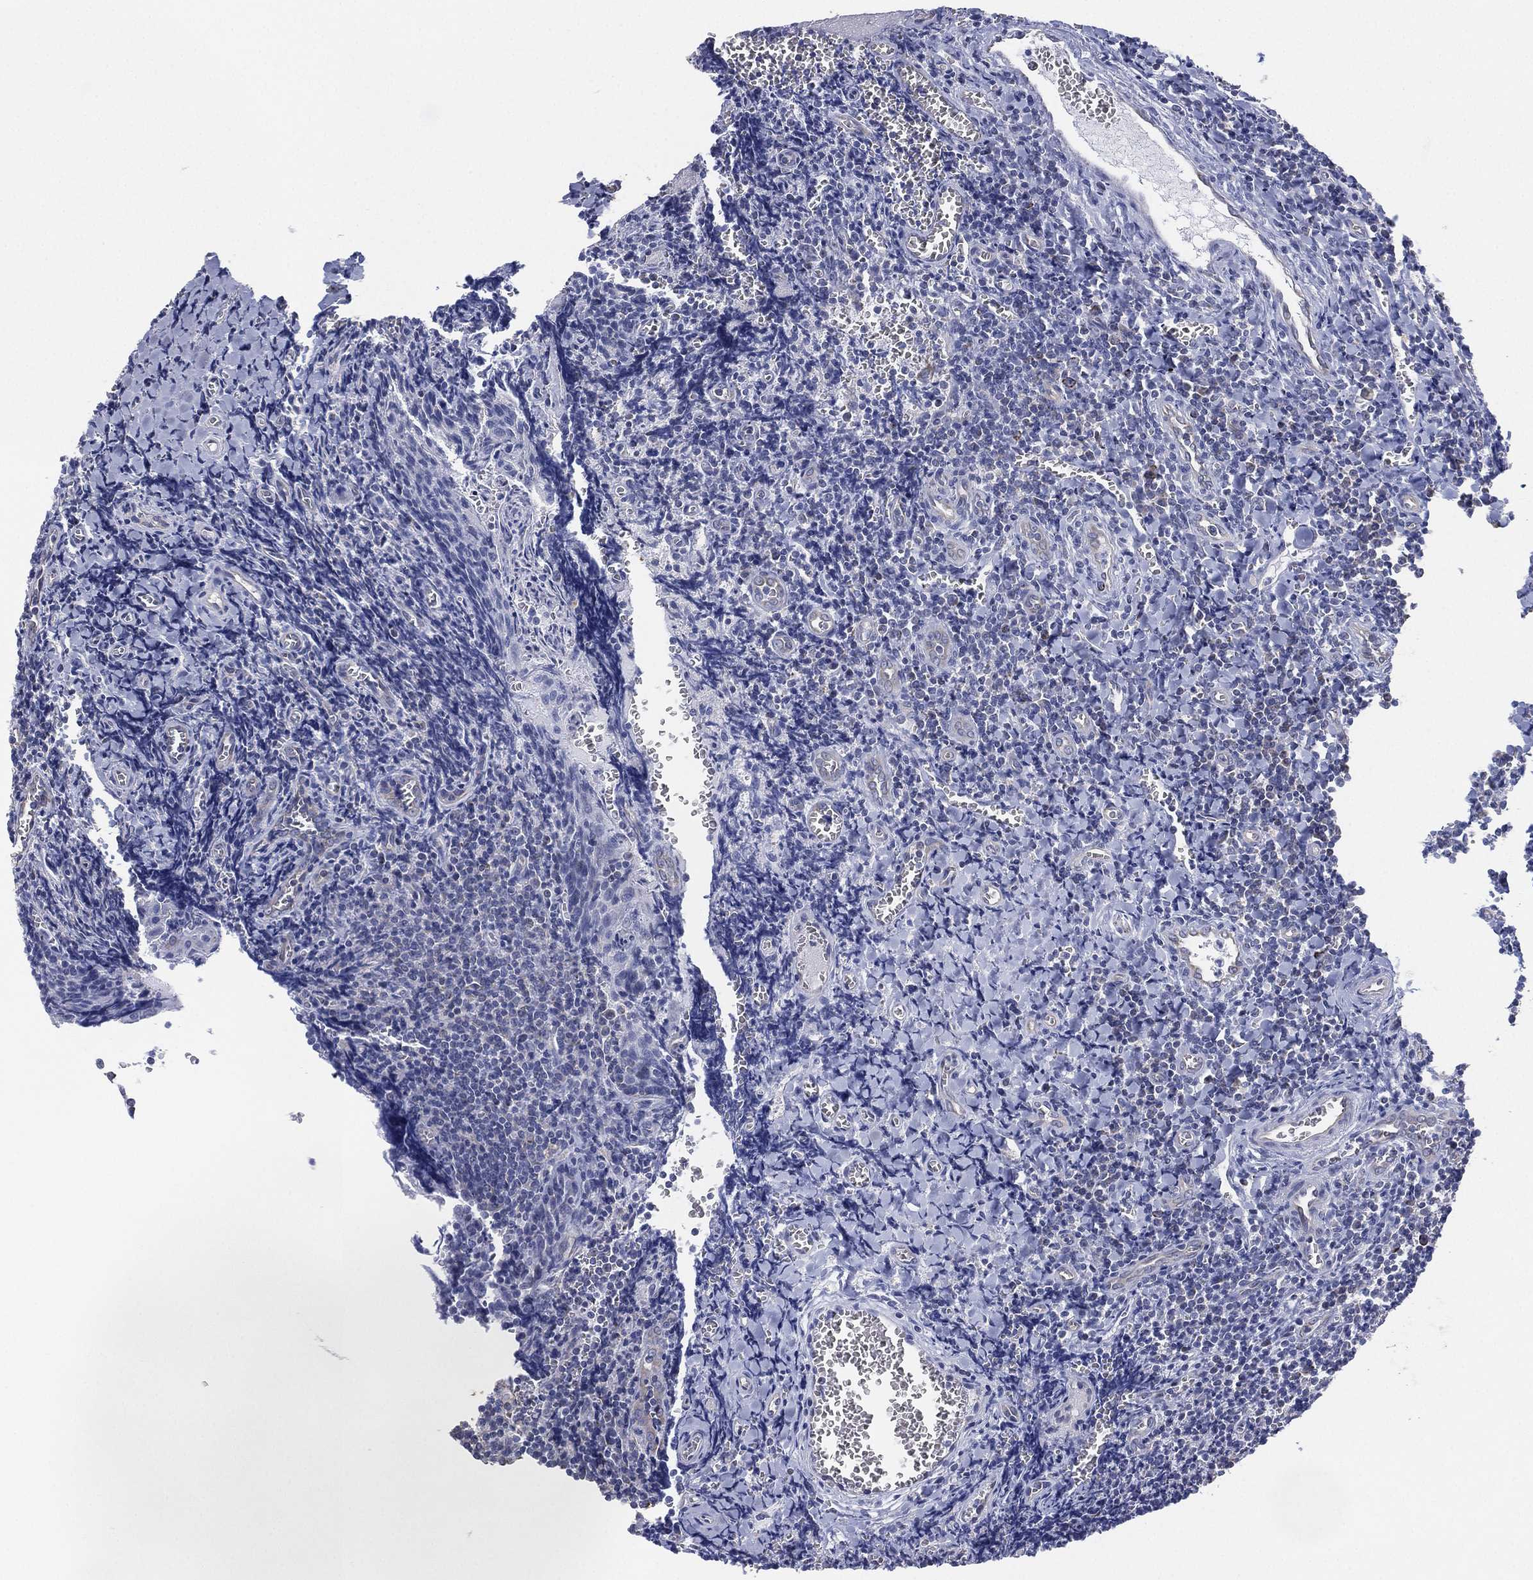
{"staining": {"intensity": "moderate", "quantity": "<25%", "location": "cytoplasmic/membranous"}, "tissue": "tonsil", "cell_type": "Germinal center cells", "image_type": "normal", "snomed": [{"axis": "morphology", "description": "Normal tissue, NOS"}, {"axis": "morphology", "description": "Inflammation, NOS"}, {"axis": "topography", "description": "Tonsil"}], "caption": "Tonsil stained with immunohistochemistry exhibits moderate cytoplasmic/membranous positivity in about <25% of germinal center cells.", "gene": "INA", "patient": {"sex": "female", "age": 31}}